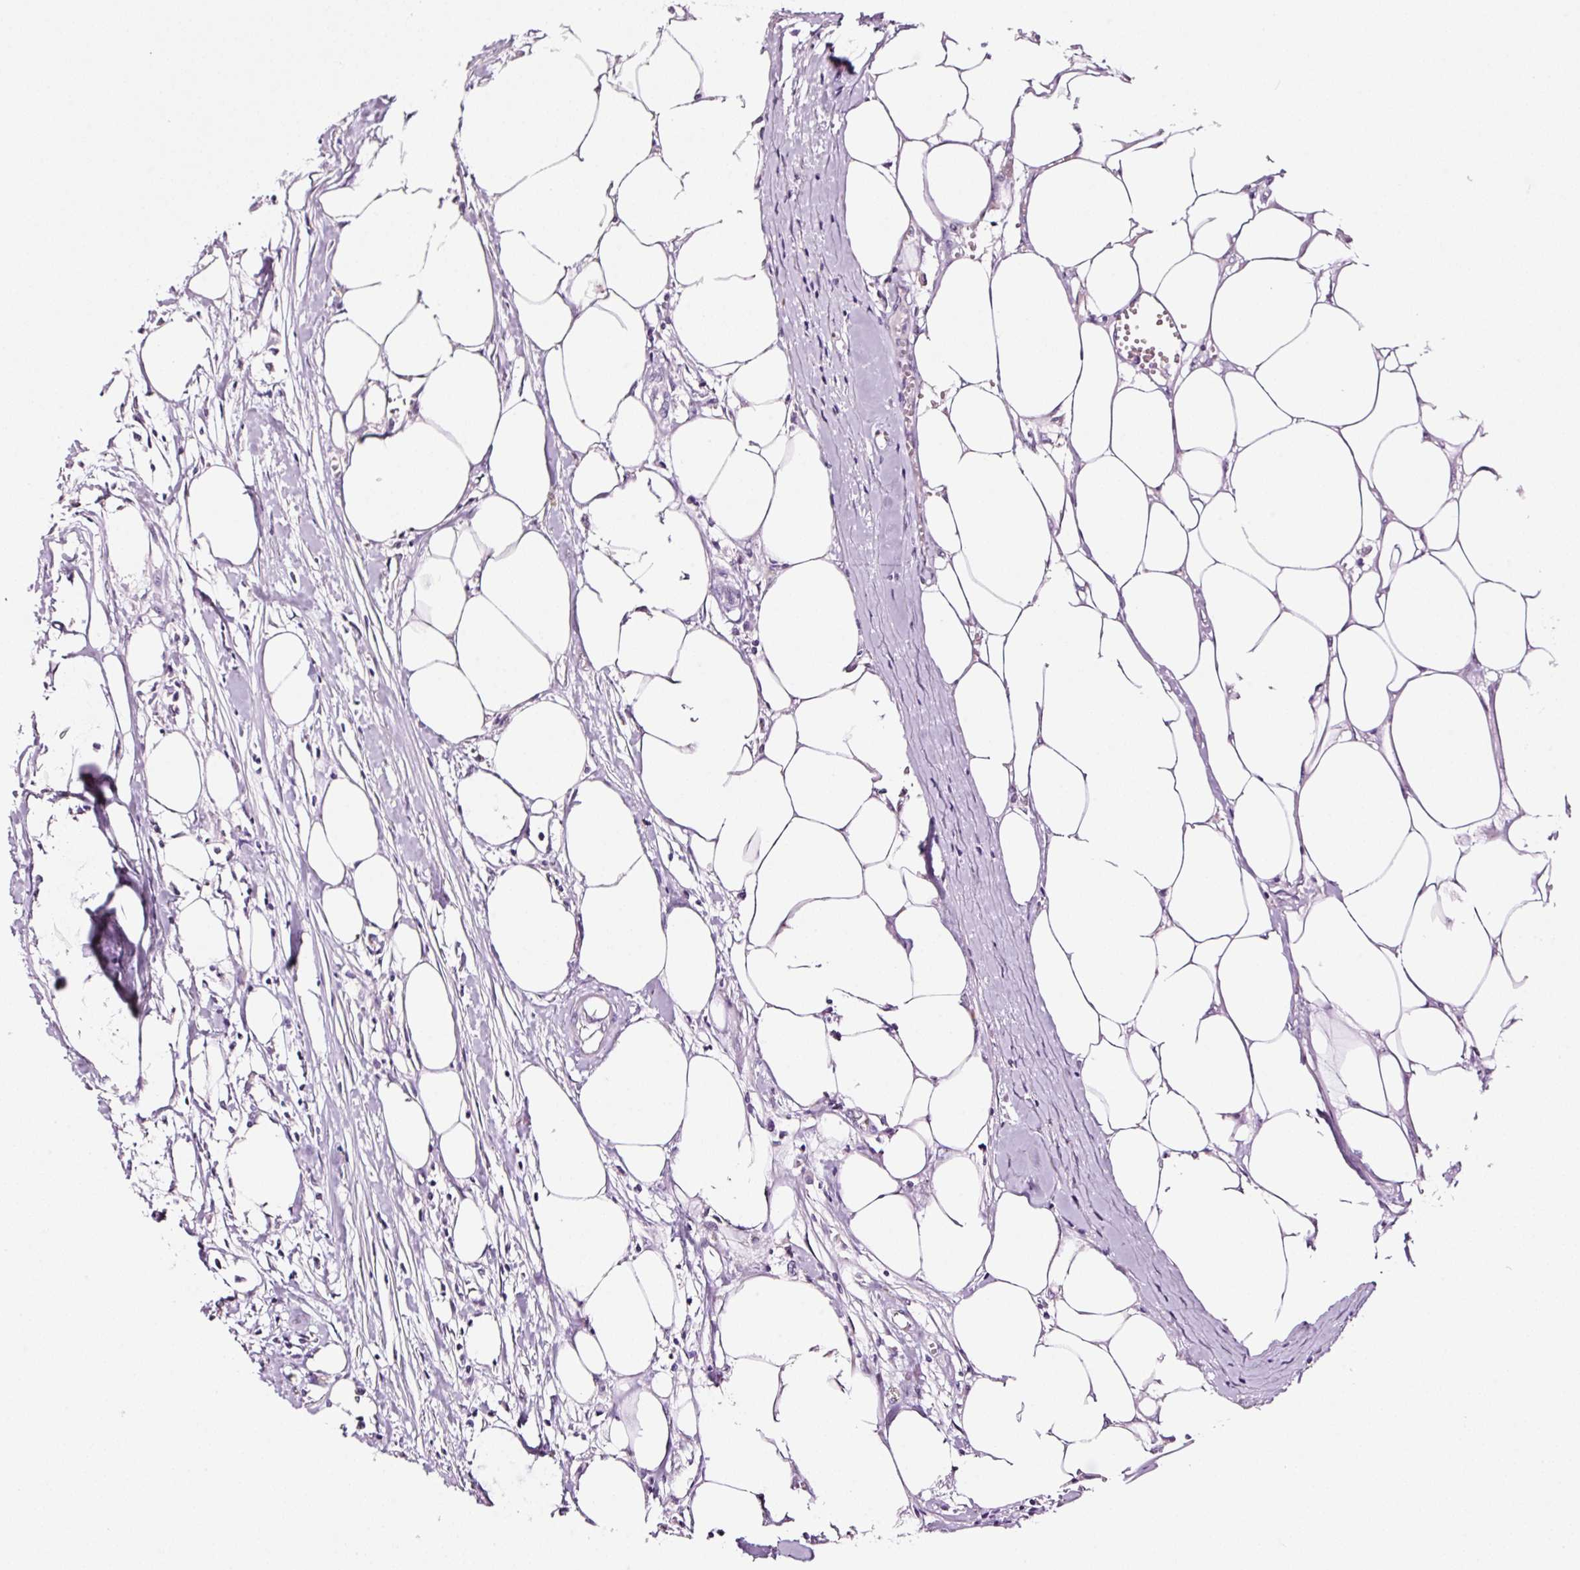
{"staining": {"intensity": "negative", "quantity": "none", "location": "none"}, "tissue": "colorectal cancer", "cell_type": "Tumor cells", "image_type": "cancer", "snomed": [{"axis": "morphology", "description": "Adenocarcinoma, NOS"}, {"axis": "topography", "description": "Colon"}], "caption": "Immunohistochemistry of human colorectal adenocarcinoma exhibits no expression in tumor cells.", "gene": "RTF2", "patient": {"sex": "male", "age": 77}}